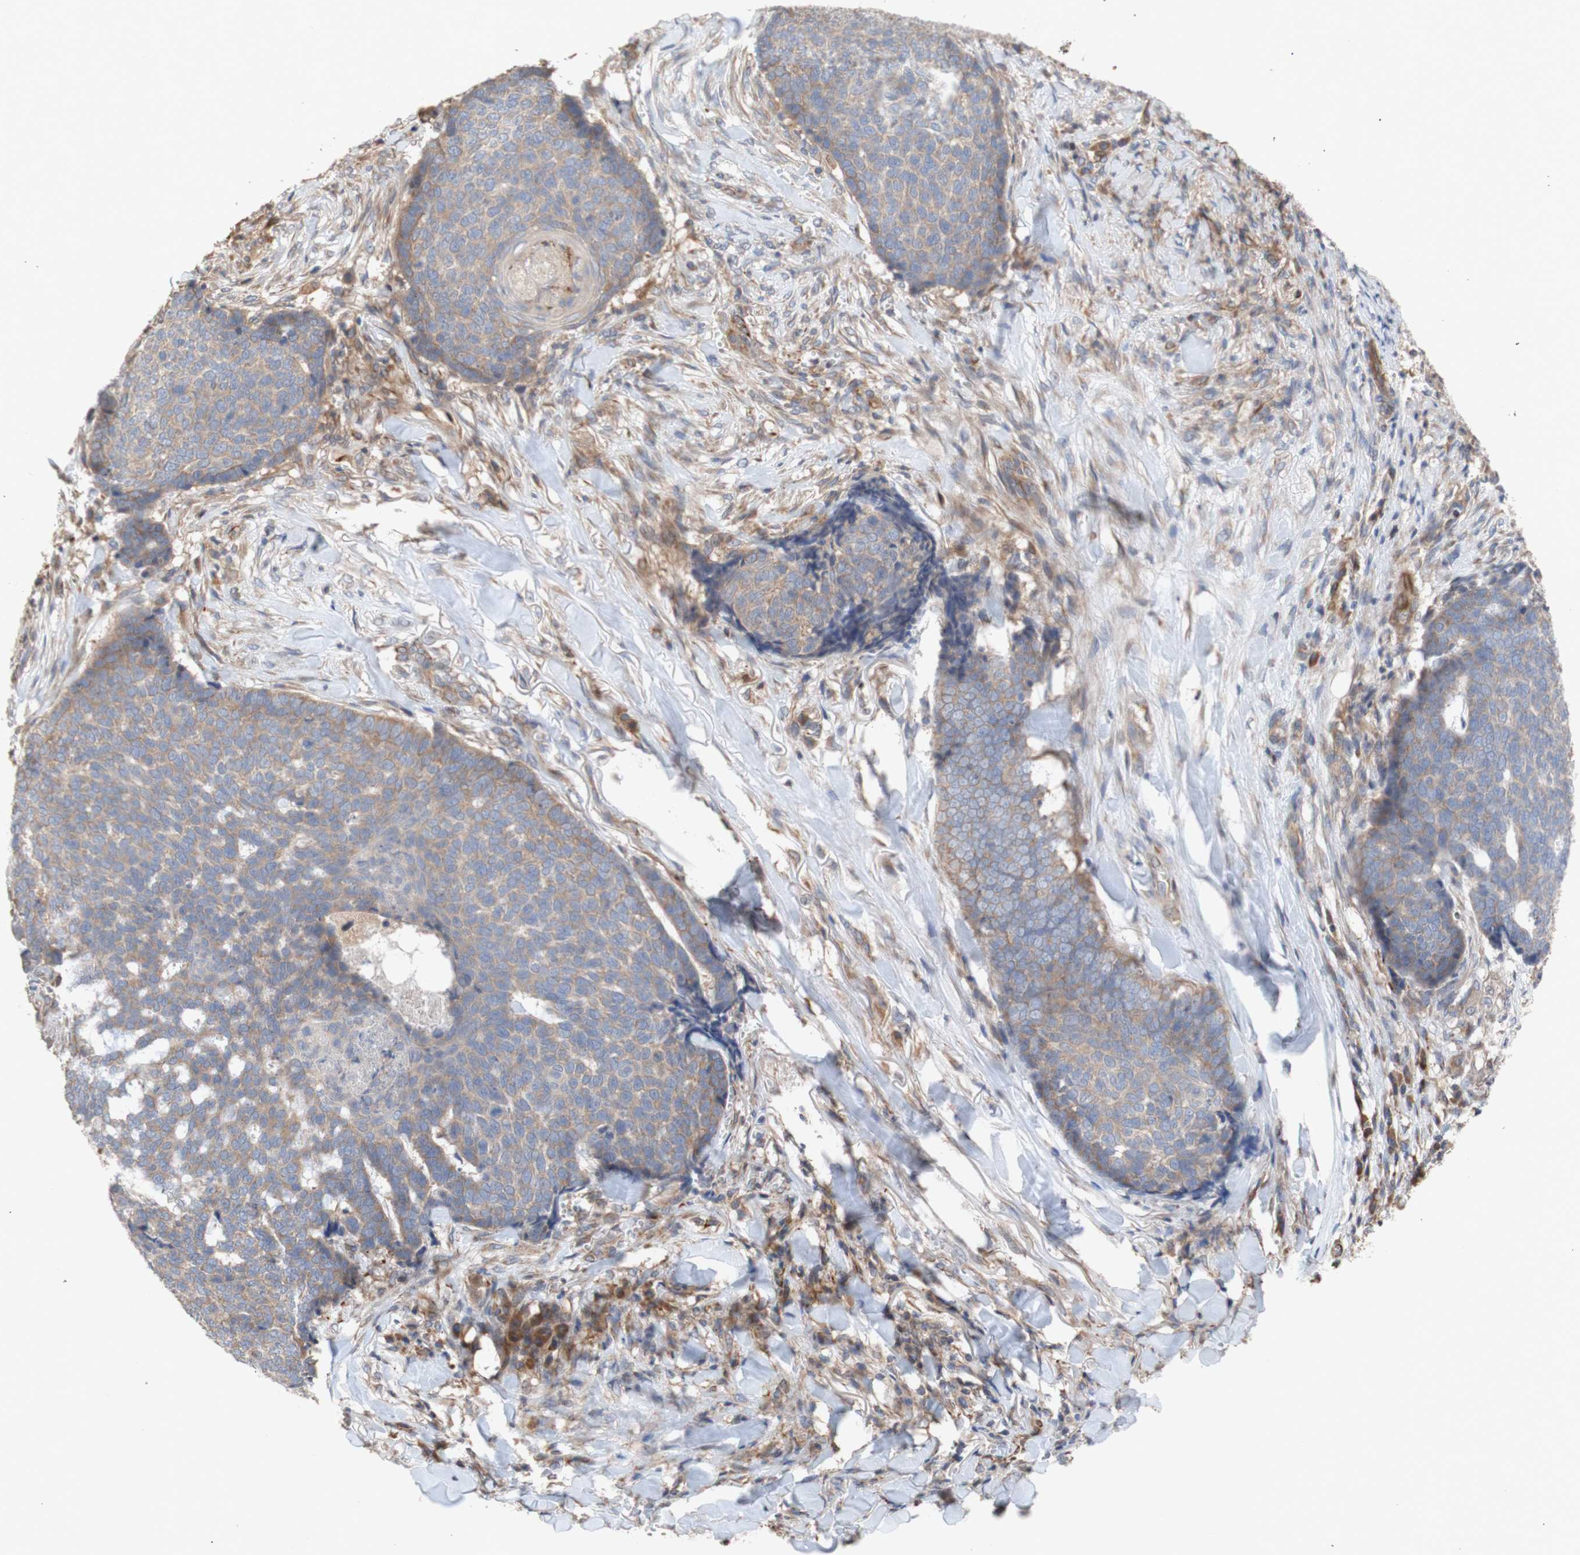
{"staining": {"intensity": "weak", "quantity": ">75%", "location": "cytoplasmic/membranous"}, "tissue": "skin cancer", "cell_type": "Tumor cells", "image_type": "cancer", "snomed": [{"axis": "morphology", "description": "Basal cell carcinoma"}, {"axis": "topography", "description": "Skin"}], "caption": "This photomicrograph shows immunohistochemistry staining of skin cancer (basal cell carcinoma), with low weak cytoplasmic/membranous positivity in approximately >75% of tumor cells.", "gene": "EIF2S3", "patient": {"sex": "male", "age": 84}}